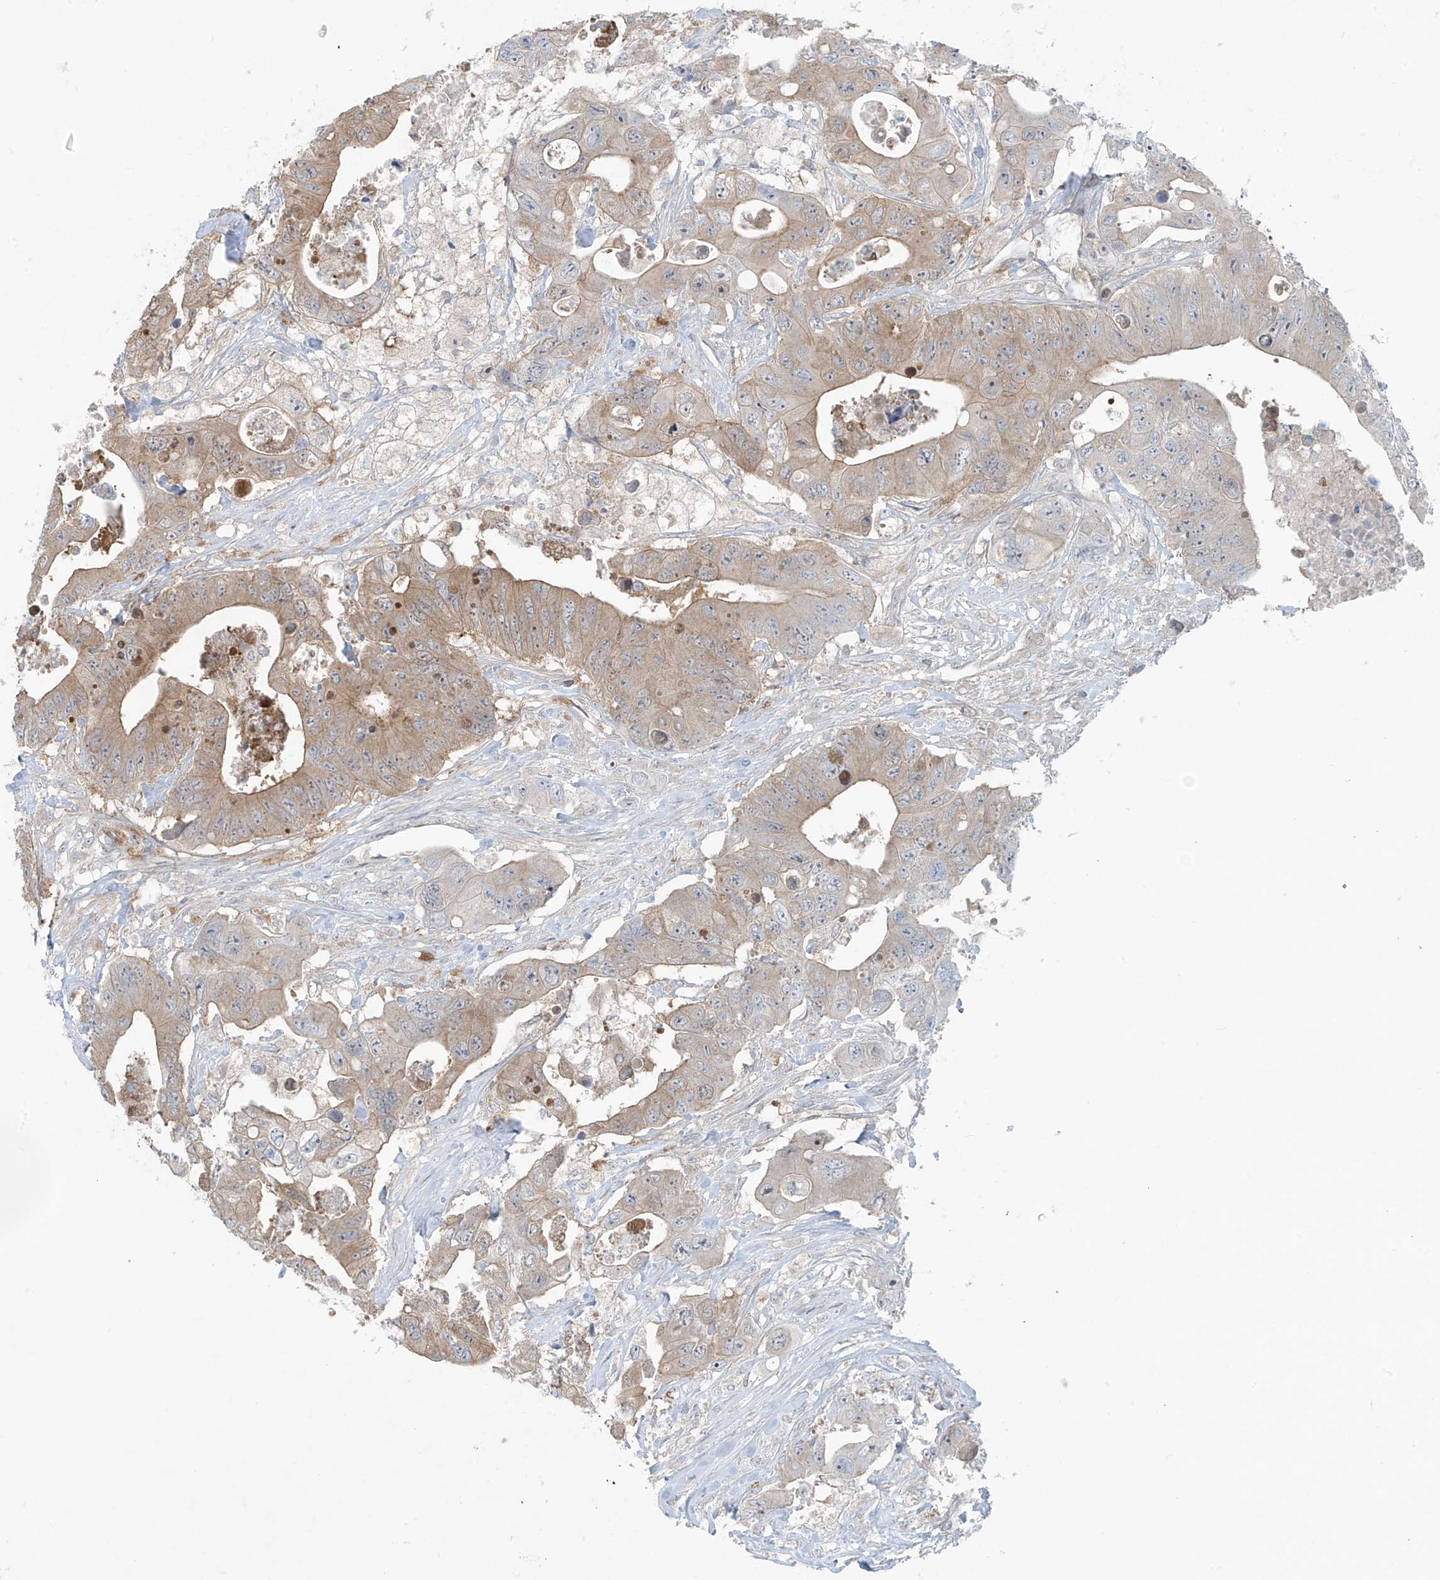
{"staining": {"intensity": "moderate", "quantity": ">75%", "location": "cytoplasmic/membranous"}, "tissue": "colorectal cancer", "cell_type": "Tumor cells", "image_type": "cancer", "snomed": [{"axis": "morphology", "description": "Adenocarcinoma, NOS"}, {"axis": "topography", "description": "Colon"}], "caption": "The immunohistochemical stain shows moderate cytoplasmic/membranous expression in tumor cells of colorectal cancer (adenocarcinoma) tissue.", "gene": "PPAT", "patient": {"sex": "female", "age": 46}}